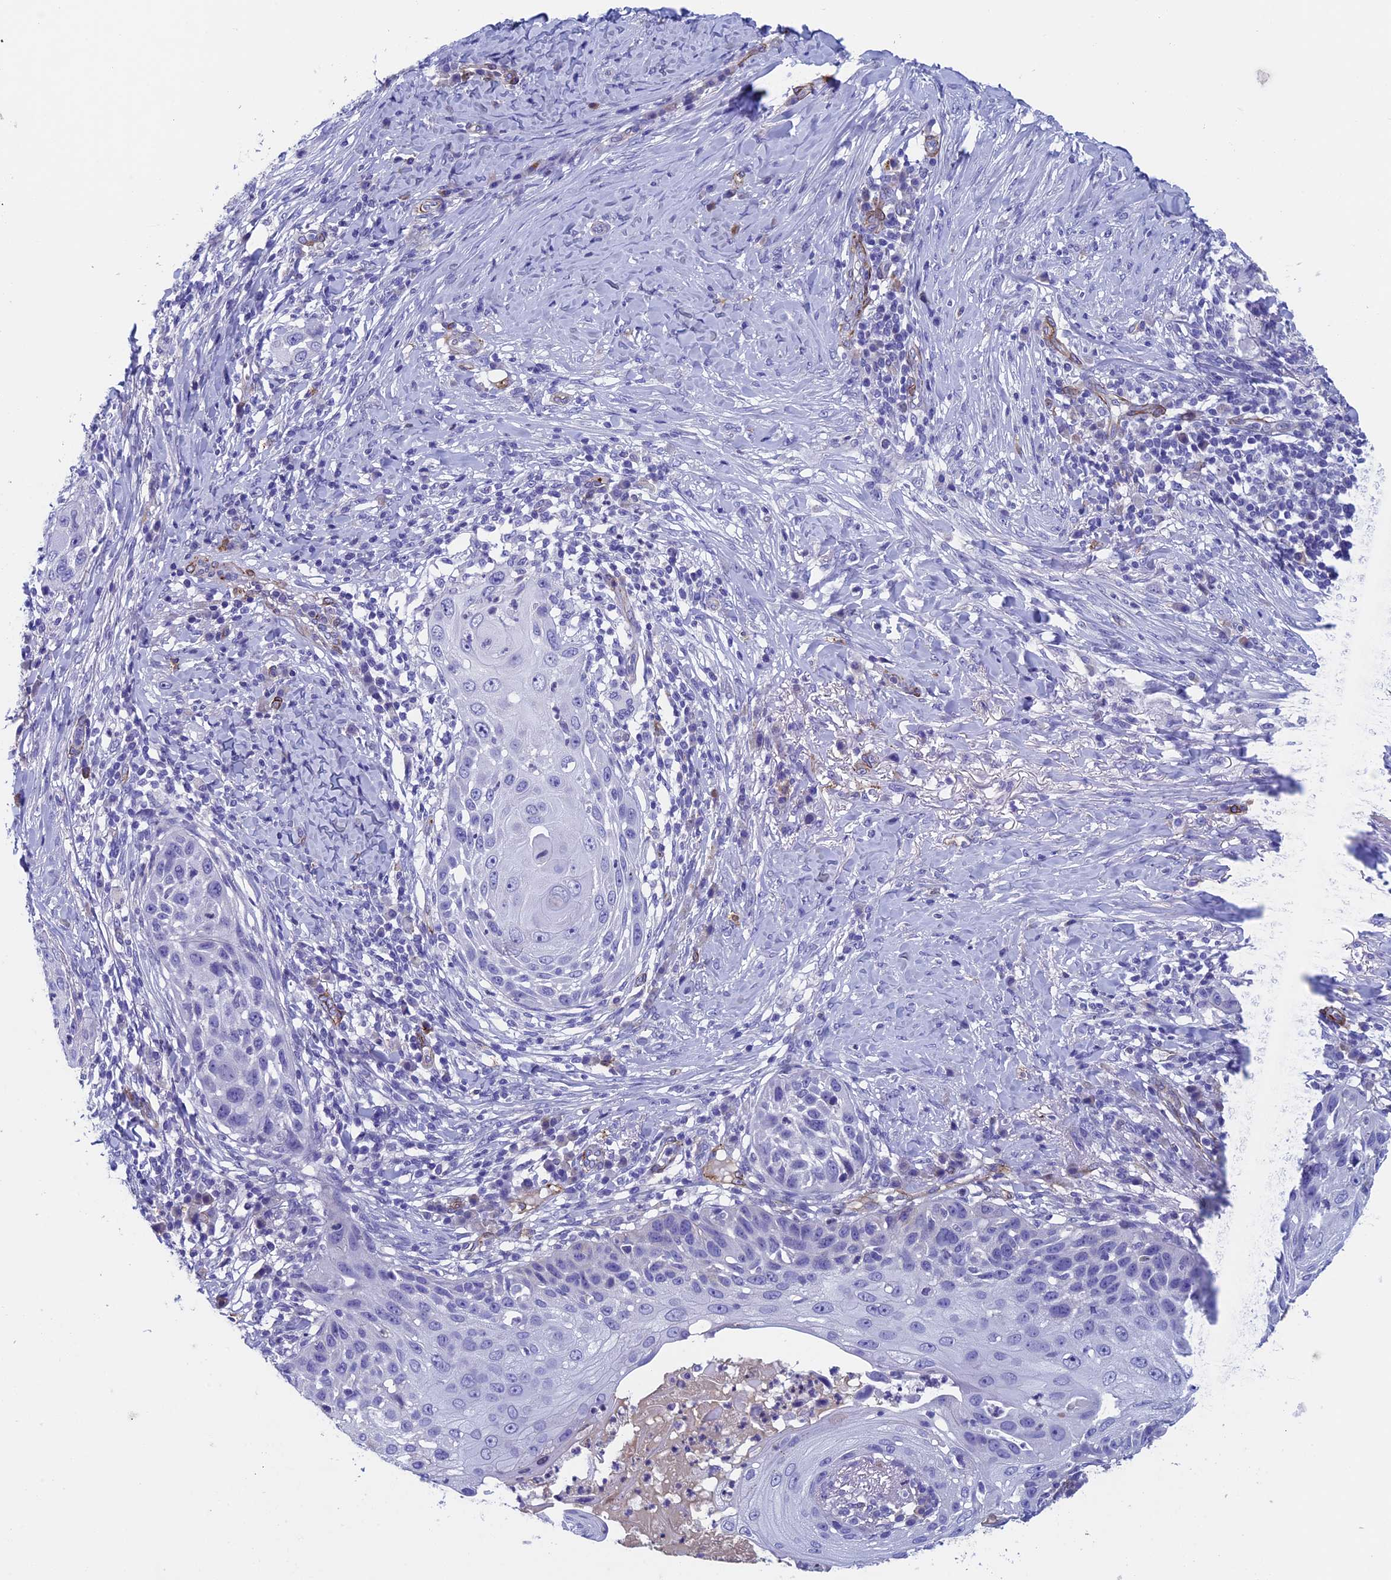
{"staining": {"intensity": "negative", "quantity": "none", "location": "none"}, "tissue": "skin cancer", "cell_type": "Tumor cells", "image_type": "cancer", "snomed": [{"axis": "morphology", "description": "Squamous cell carcinoma, NOS"}, {"axis": "topography", "description": "Skin"}], "caption": "Tumor cells are negative for brown protein staining in skin cancer.", "gene": "INSYN1", "patient": {"sex": "female", "age": 44}}